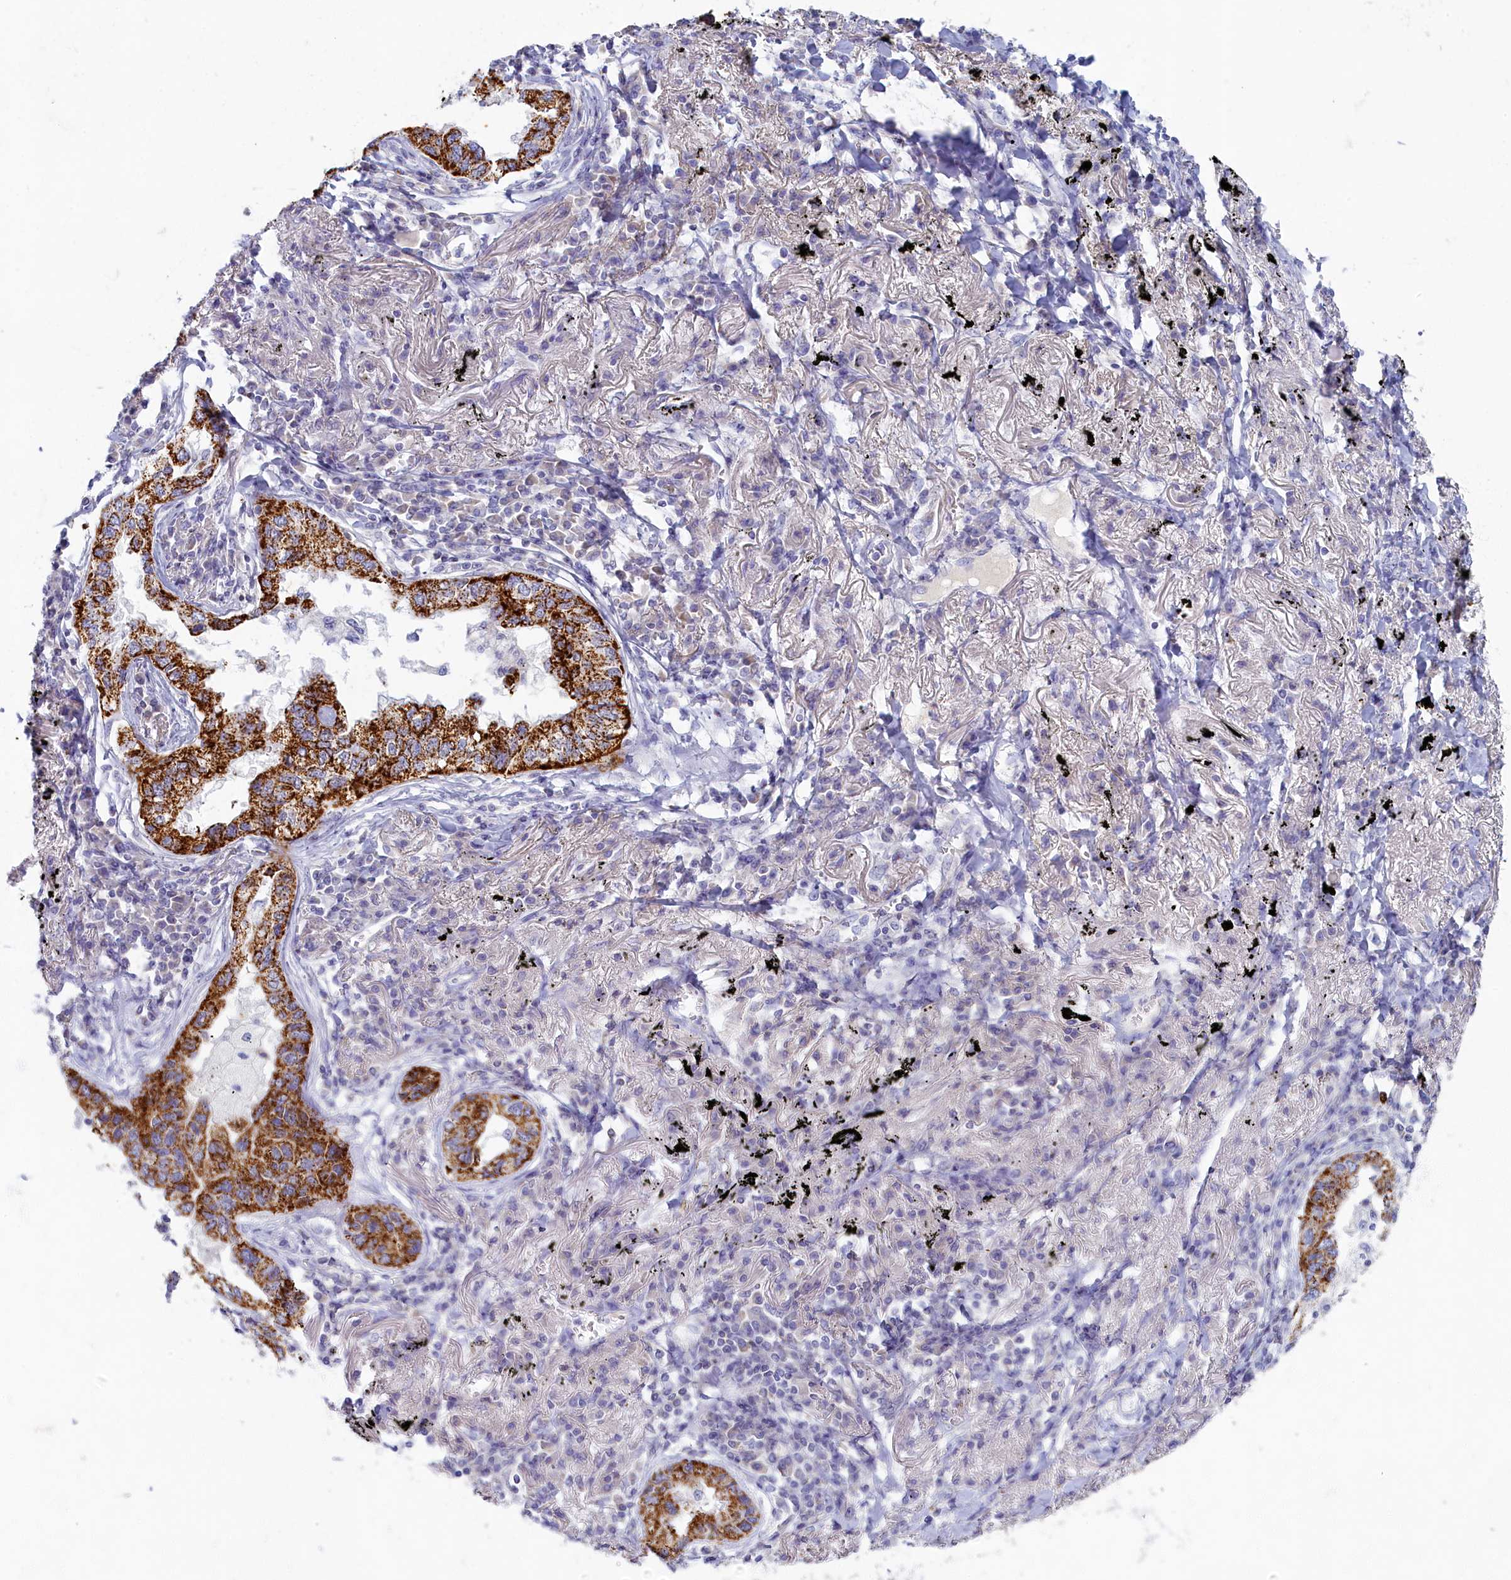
{"staining": {"intensity": "strong", "quantity": ">75%", "location": "cytoplasmic/membranous"}, "tissue": "lung cancer", "cell_type": "Tumor cells", "image_type": "cancer", "snomed": [{"axis": "morphology", "description": "Adenocarcinoma, NOS"}, {"axis": "topography", "description": "Lung"}], "caption": "IHC of human lung cancer (adenocarcinoma) shows high levels of strong cytoplasmic/membranous positivity in approximately >75% of tumor cells. (IHC, brightfield microscopy, high magnification).", "gene": "OCIAD2", "patient": {"sex": "male", "age": 65}}